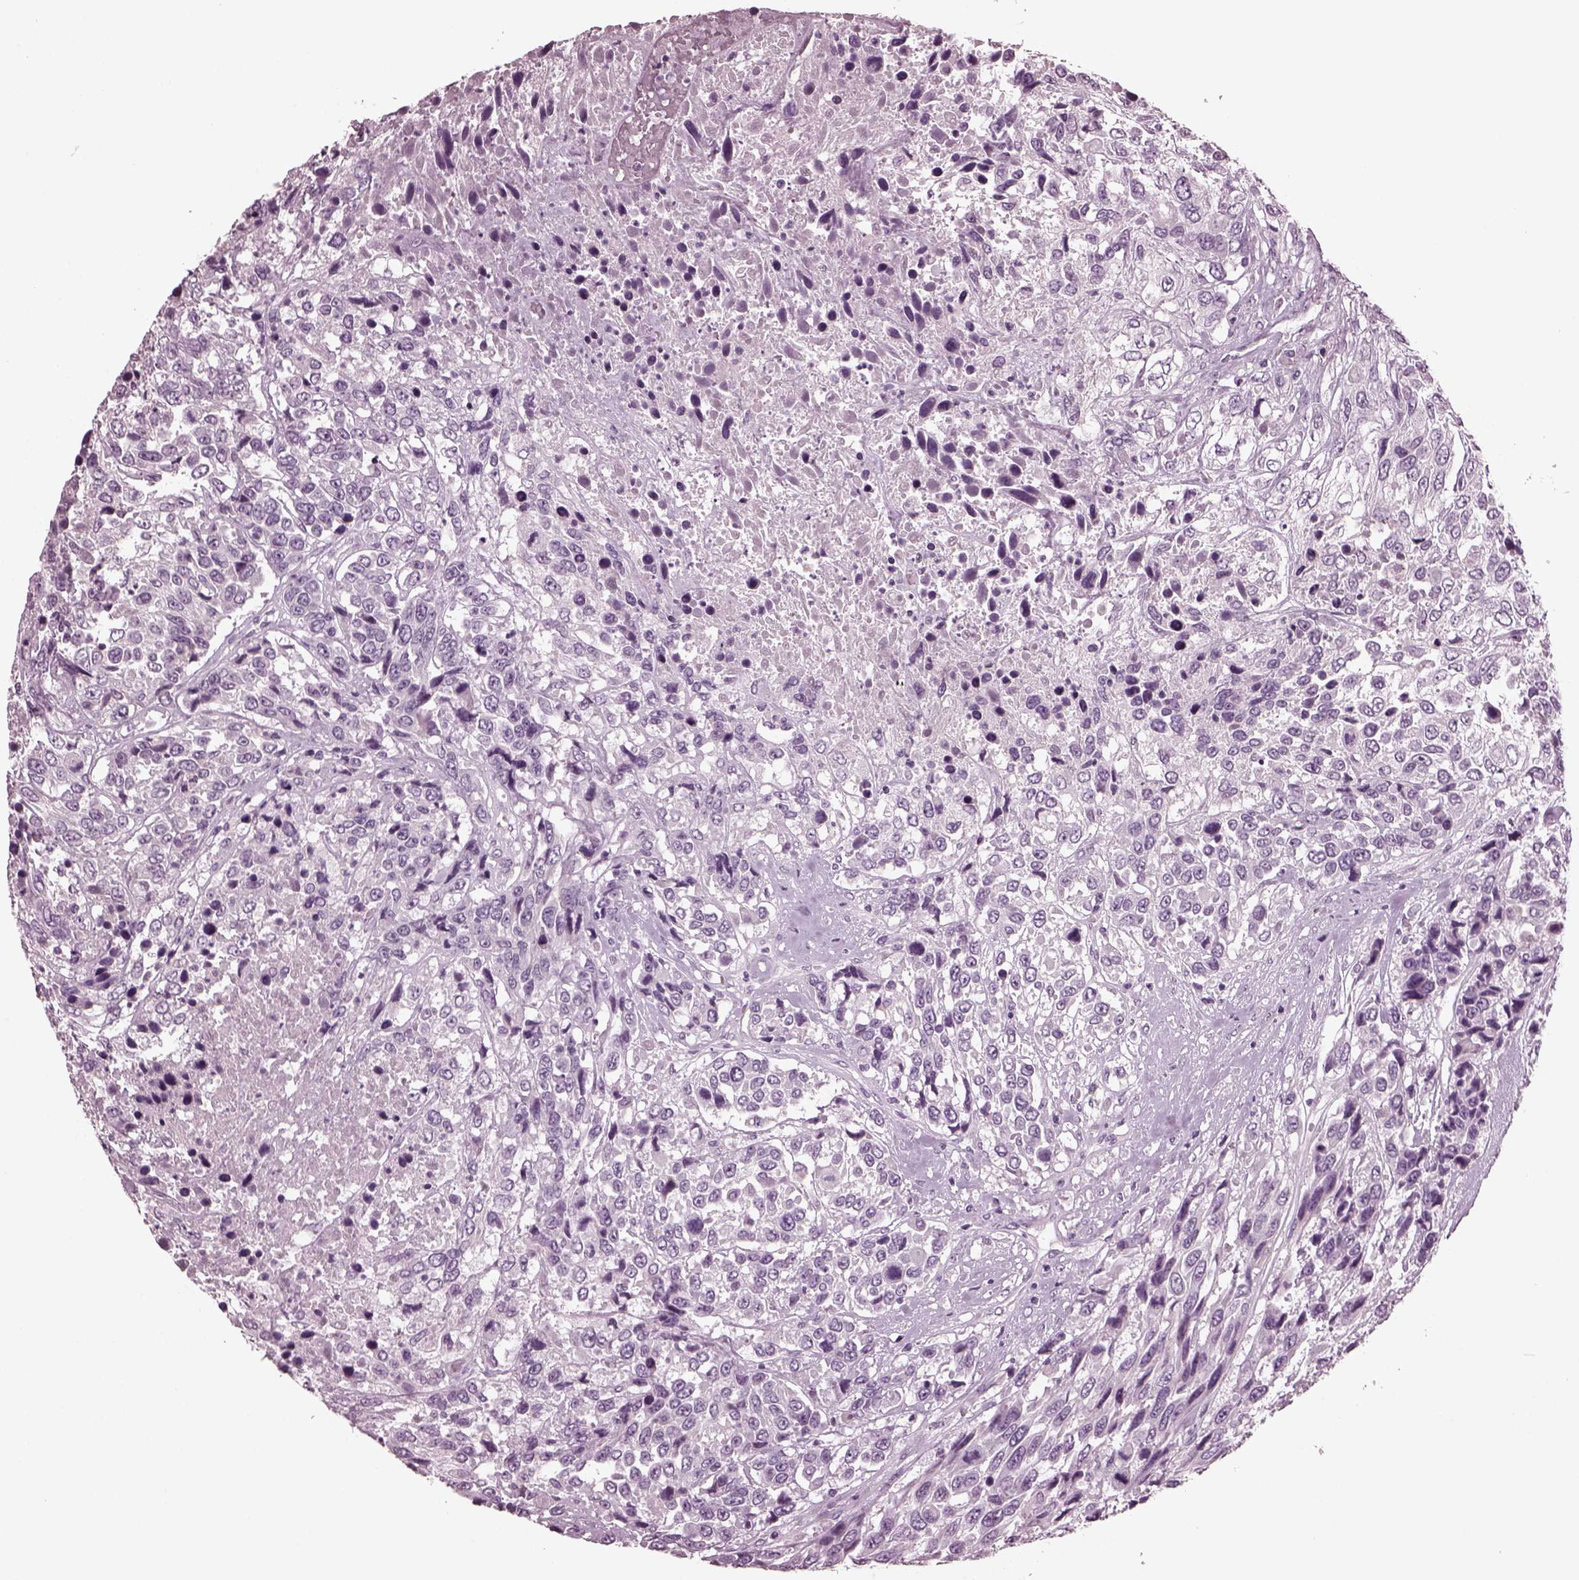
{"staining": {"intensity": "negative", "quantity": "none", "location": "none"}, "tissue": "urothelial cancer", "cell_type": "Tumor cells", "image_type": "cancer", "snomed": [{"axis": "morphology", "description": "Urothelial carcinoma, High grade"}, {"axis": "topography", "description": "Urinary bladder"}], "caption": "Immunohistochemical staining of human urothelial carcinoma (high-grade) displays no significant positivity in tumor cells.", "gene": "MIB2", "patient": {"sex": "female", "age": 70}}